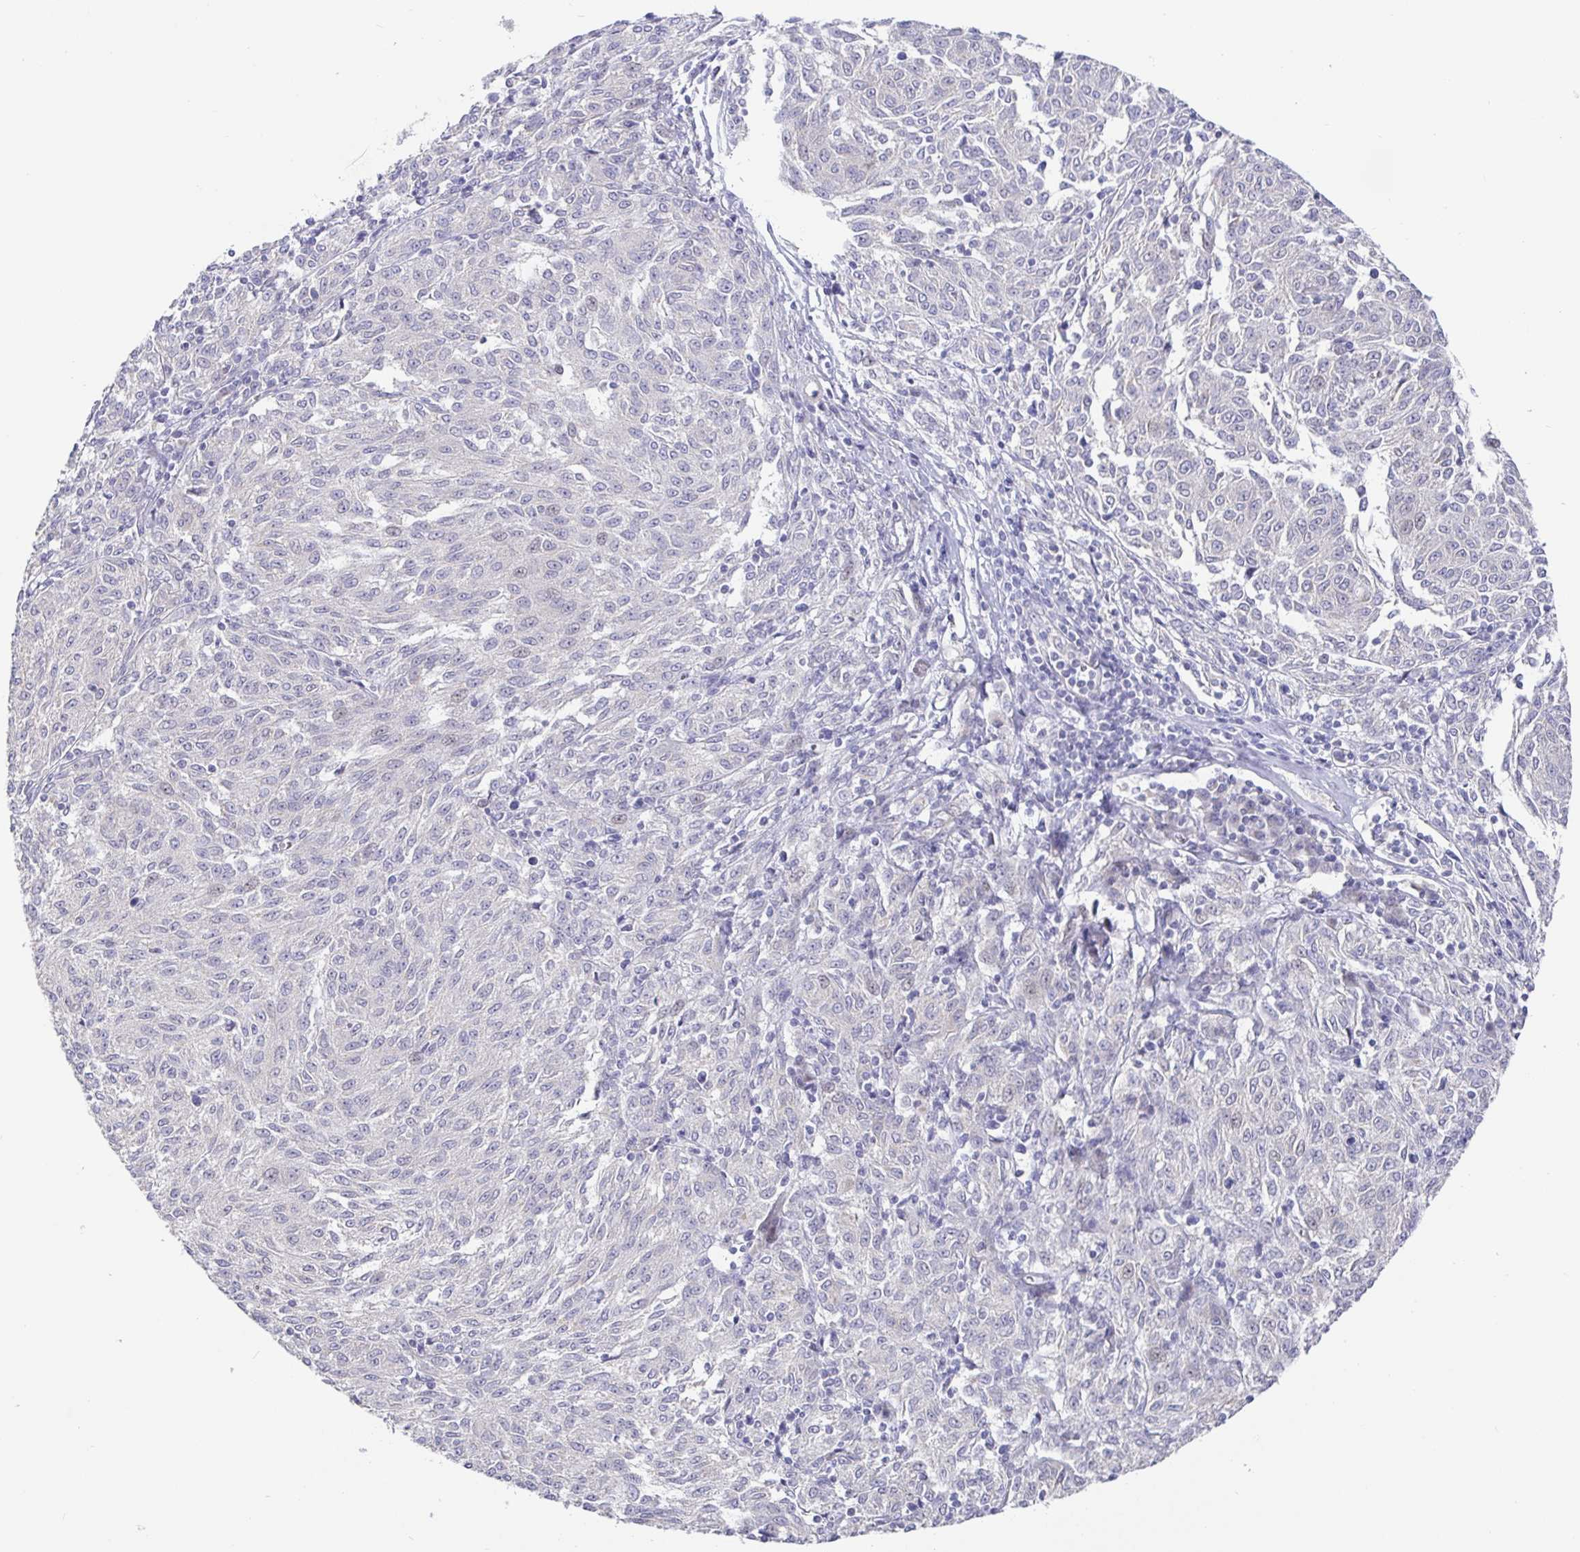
{"staining": {"intensity": "negative", "quantity": "none", "location": "none"}, "tissue": "melanoma", "cell_type": "Tumor cells", "image_type": "cancer", "snomed": [{"axis": "morphology", "description": "Malignant melanoma, NOS"}, {"axis": "topography", "description": "Skin"}], "caption": "This is an immunohistochemistry photomicrograph of human melanoma. There is no staining in tumor cells.", "gene": "CIT", "patient": {"sex": "female", "age": 72}}